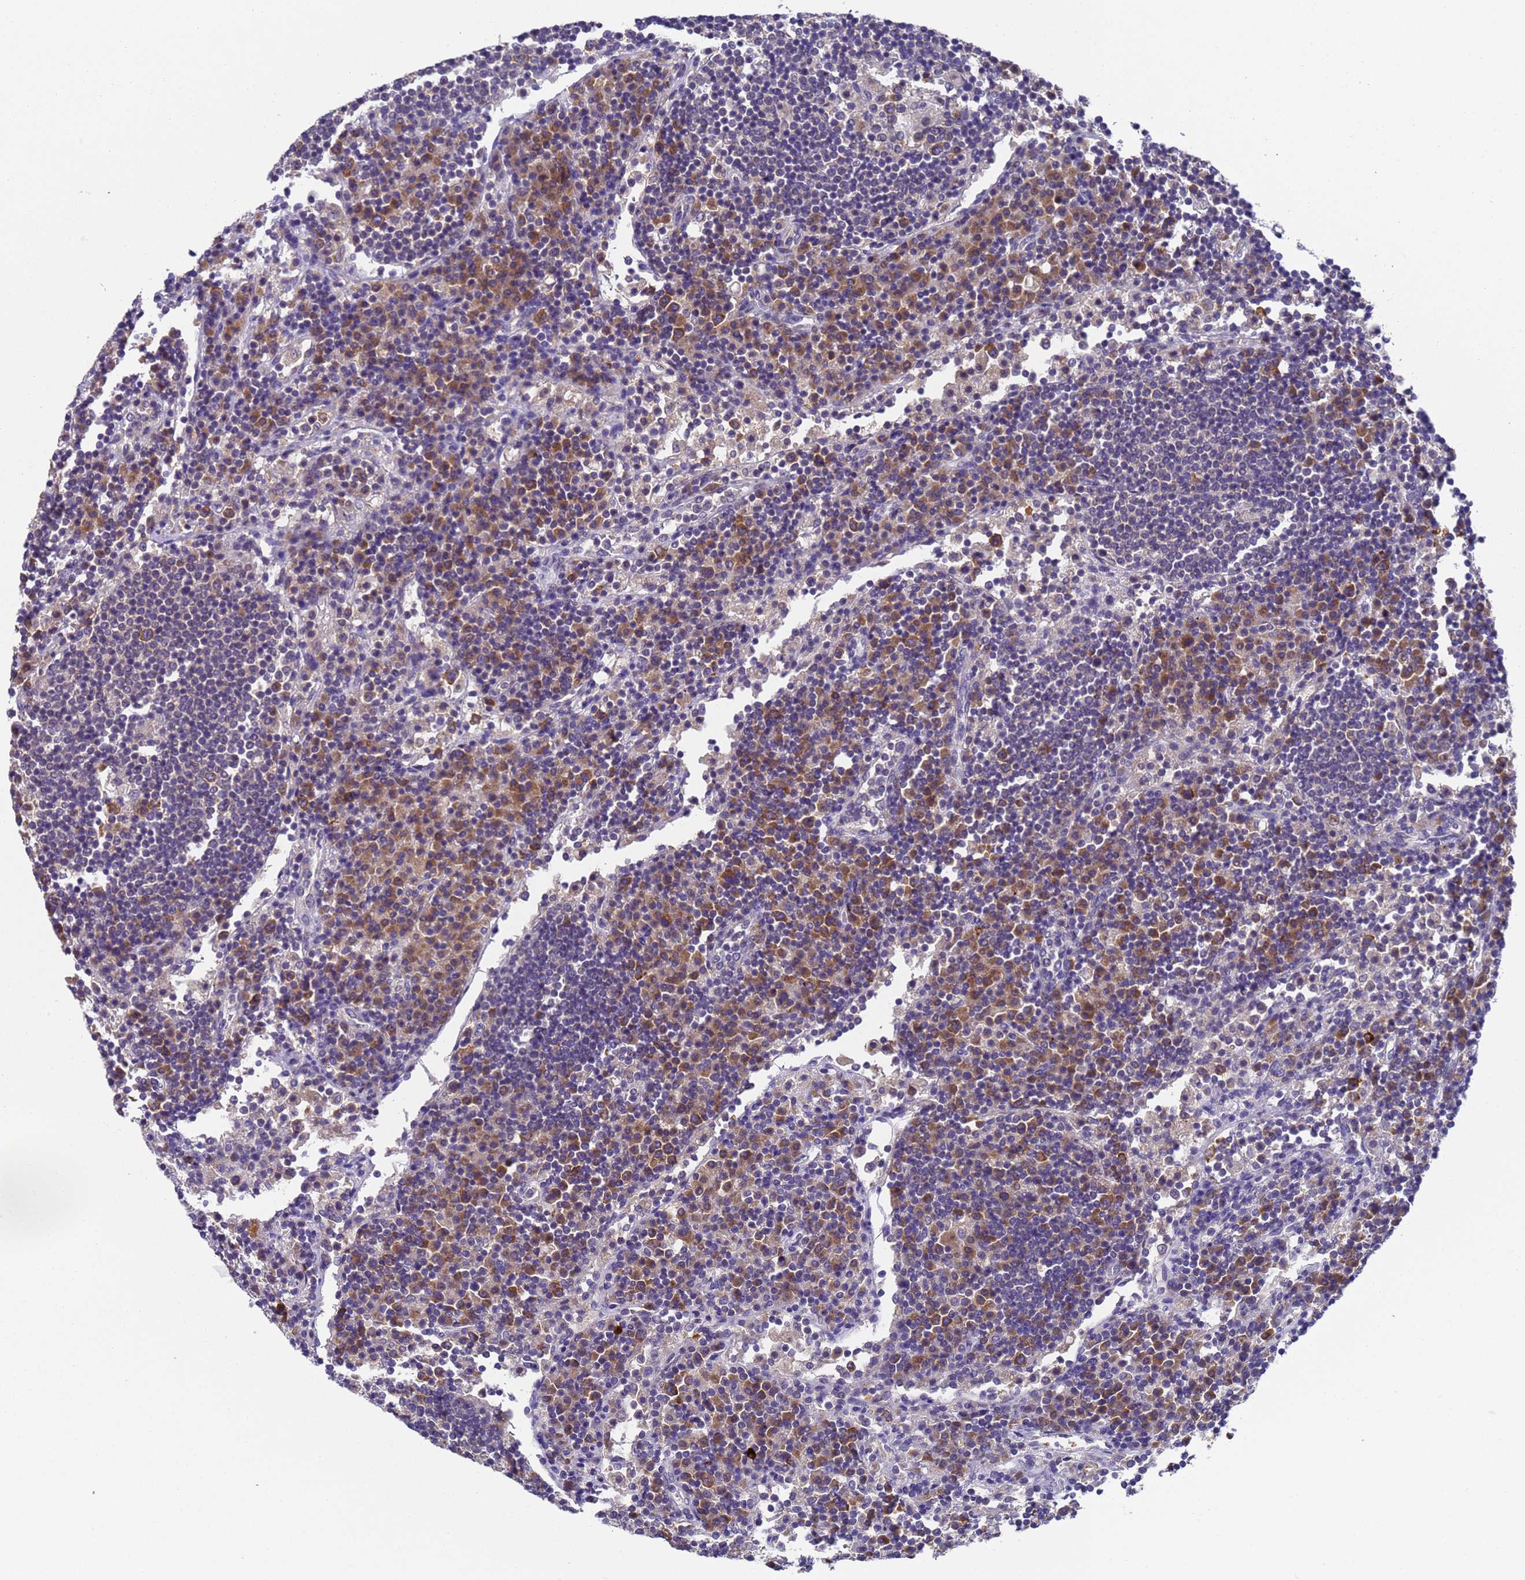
{"staining": {"intensity": "moderate", "quantity": "<25%", "location": "cytoplasmic/membranous"}, "tissue": "lymph node", "cell_type": "Germinal center cells", "image_type": "normal", "snomed": [{"axis": "morphology", "description": "Normal tissue, NOS"}, {"axis": "topography", "description": "Lymph node"}], "caption": "The photomicrograph displays a brown stain indicating the presence of a protein in the cytoplasmic/membranous of germinal center cells in lymph node.", "gene": "DCAF12L1", "patient": {"sex": "female", "age": 53}}